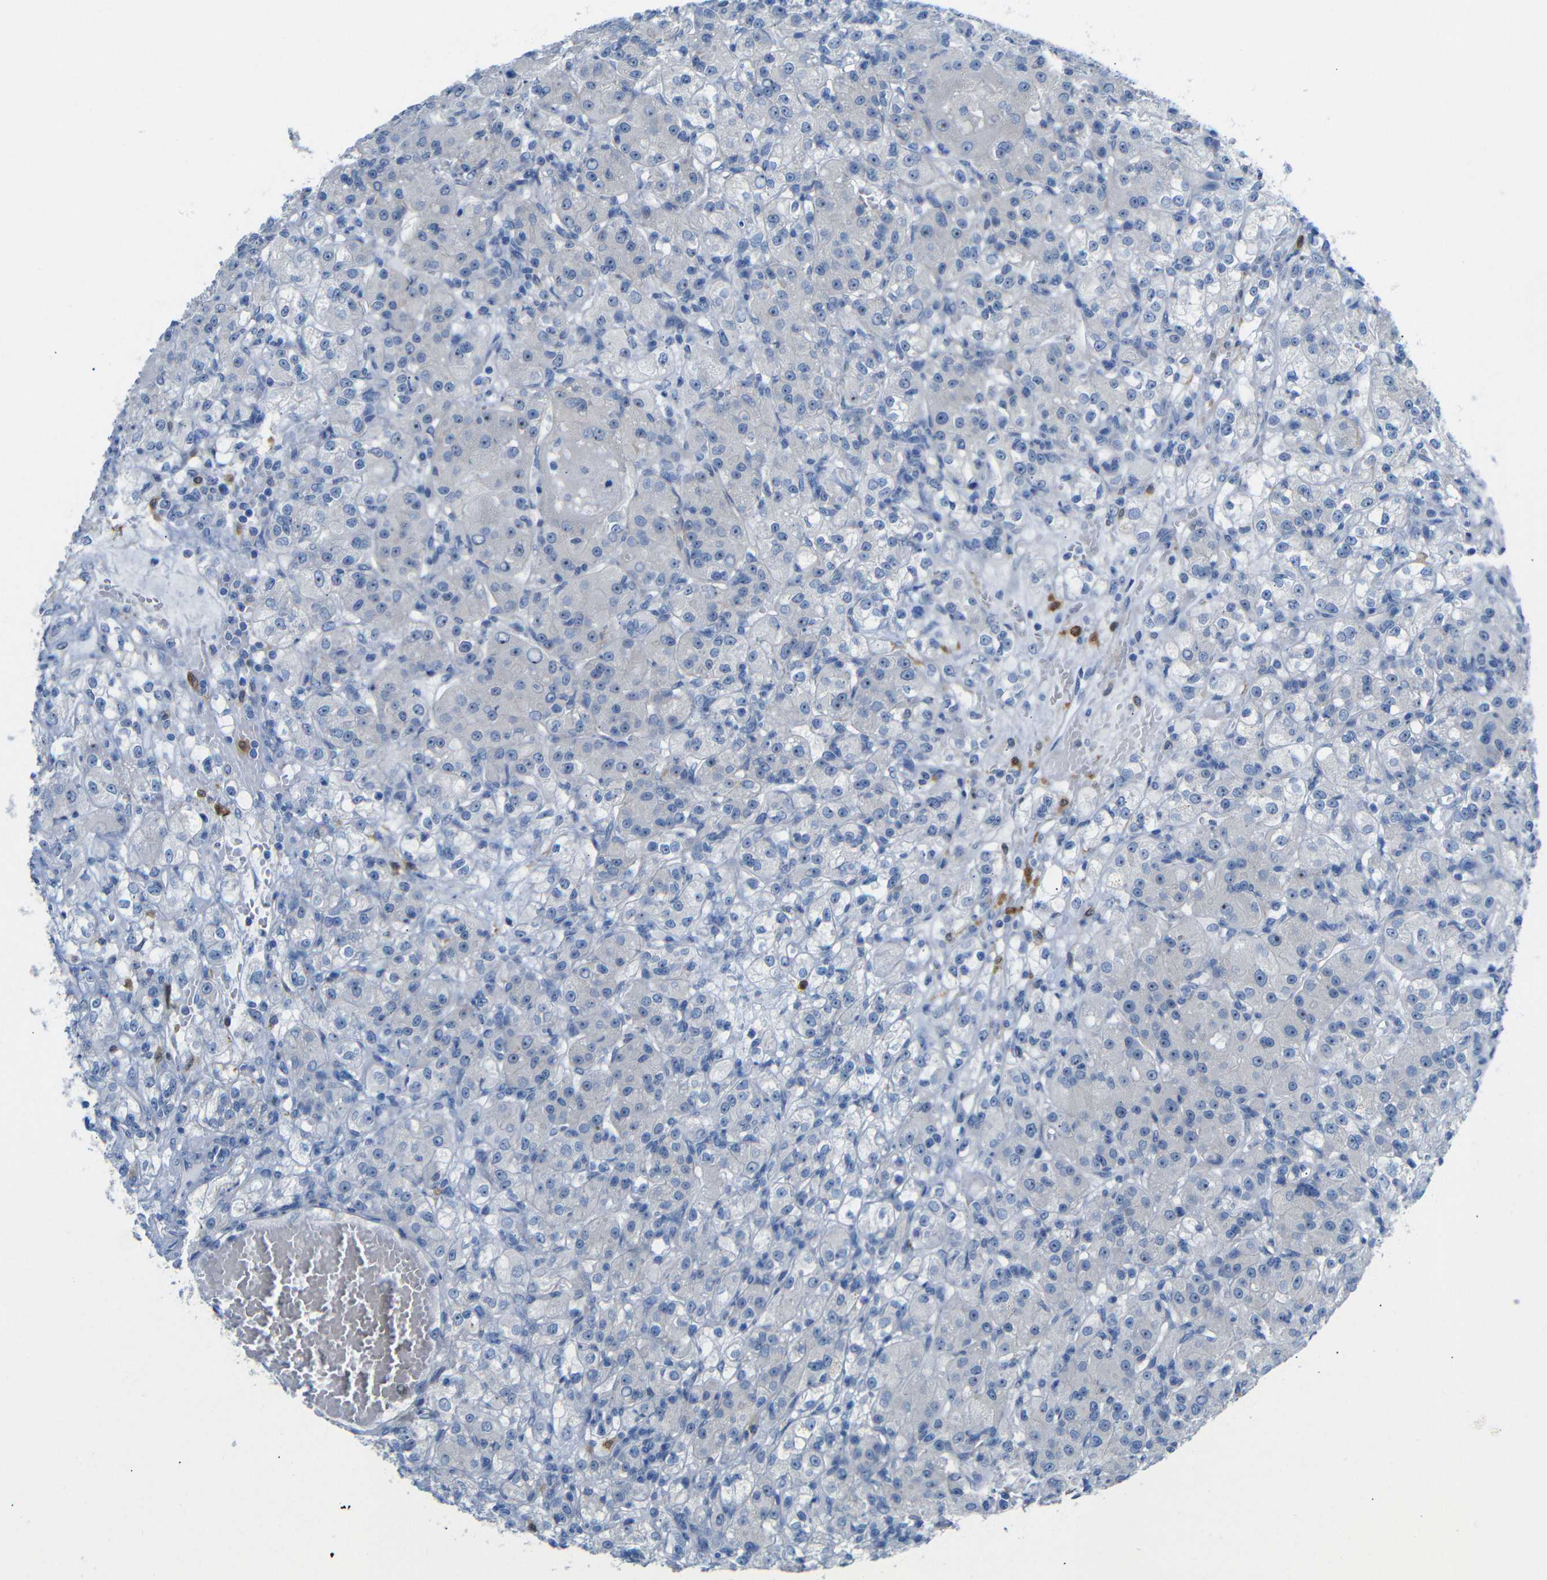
{"staining": {"intensity": "moderate", "quantity": "<25%", "location": "nuclear"}, "tissue": "renal cancer", "cell_type": "Tumor cells", "image_type": "cancer", "snomed": [{"axis": "morphology", "description": "Normal tissue, NOS"}, {"axis": "morphology", "description": "Adenocarcinoma, NOS"}, {"axis": "topography", "description": "Kidney"}], "caption": "Renal cancer tissue reveals moderate nuclear expression in approximately <25% of tumor cells", "gene": "C1orf210", "patient": {"sex": "male", "age": 61}}